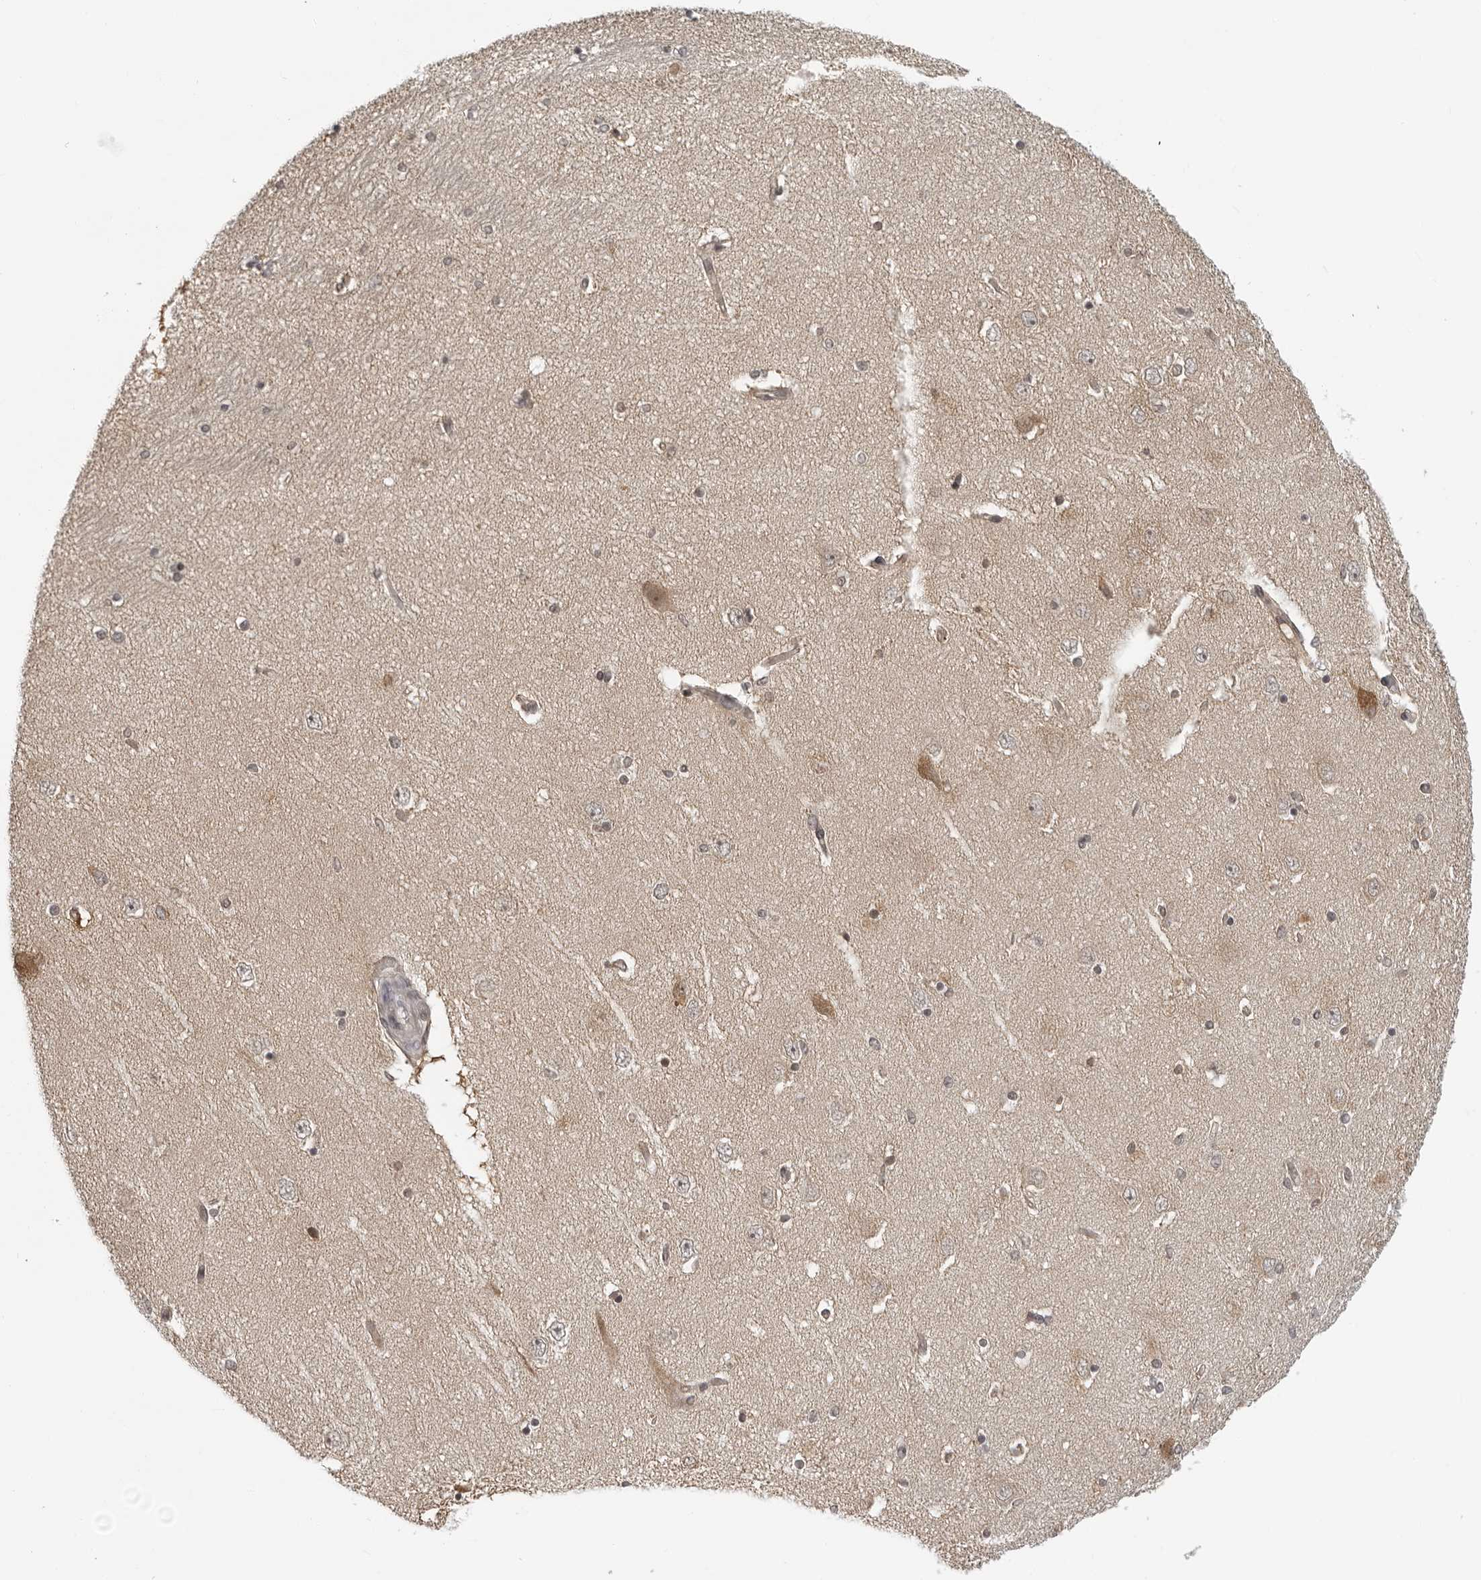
{"staining": {"intensity": "weak", "quantity": "<25%", "location": "cytoplasmic/membranous"}, "tissue": "hippocampus", "cell_type": "Glial cells", "image_type": "normal", "snomed": [{"axis": "morphology", "description": "Normal tissue, NOS"}, {"axis": "topography", "description": "Hippocampus"}], "caption": "DAB immunohistochemical staining of unremarkable hippocampus shows no significant staining in glial cells. (Brightfield microscopy of DAB (3,3'-diaminobenzidine) immunohistochemistry (IHC) at high magnification).", "gene": "MRPS15", "patient": {"sex": "female", "age": 54}}